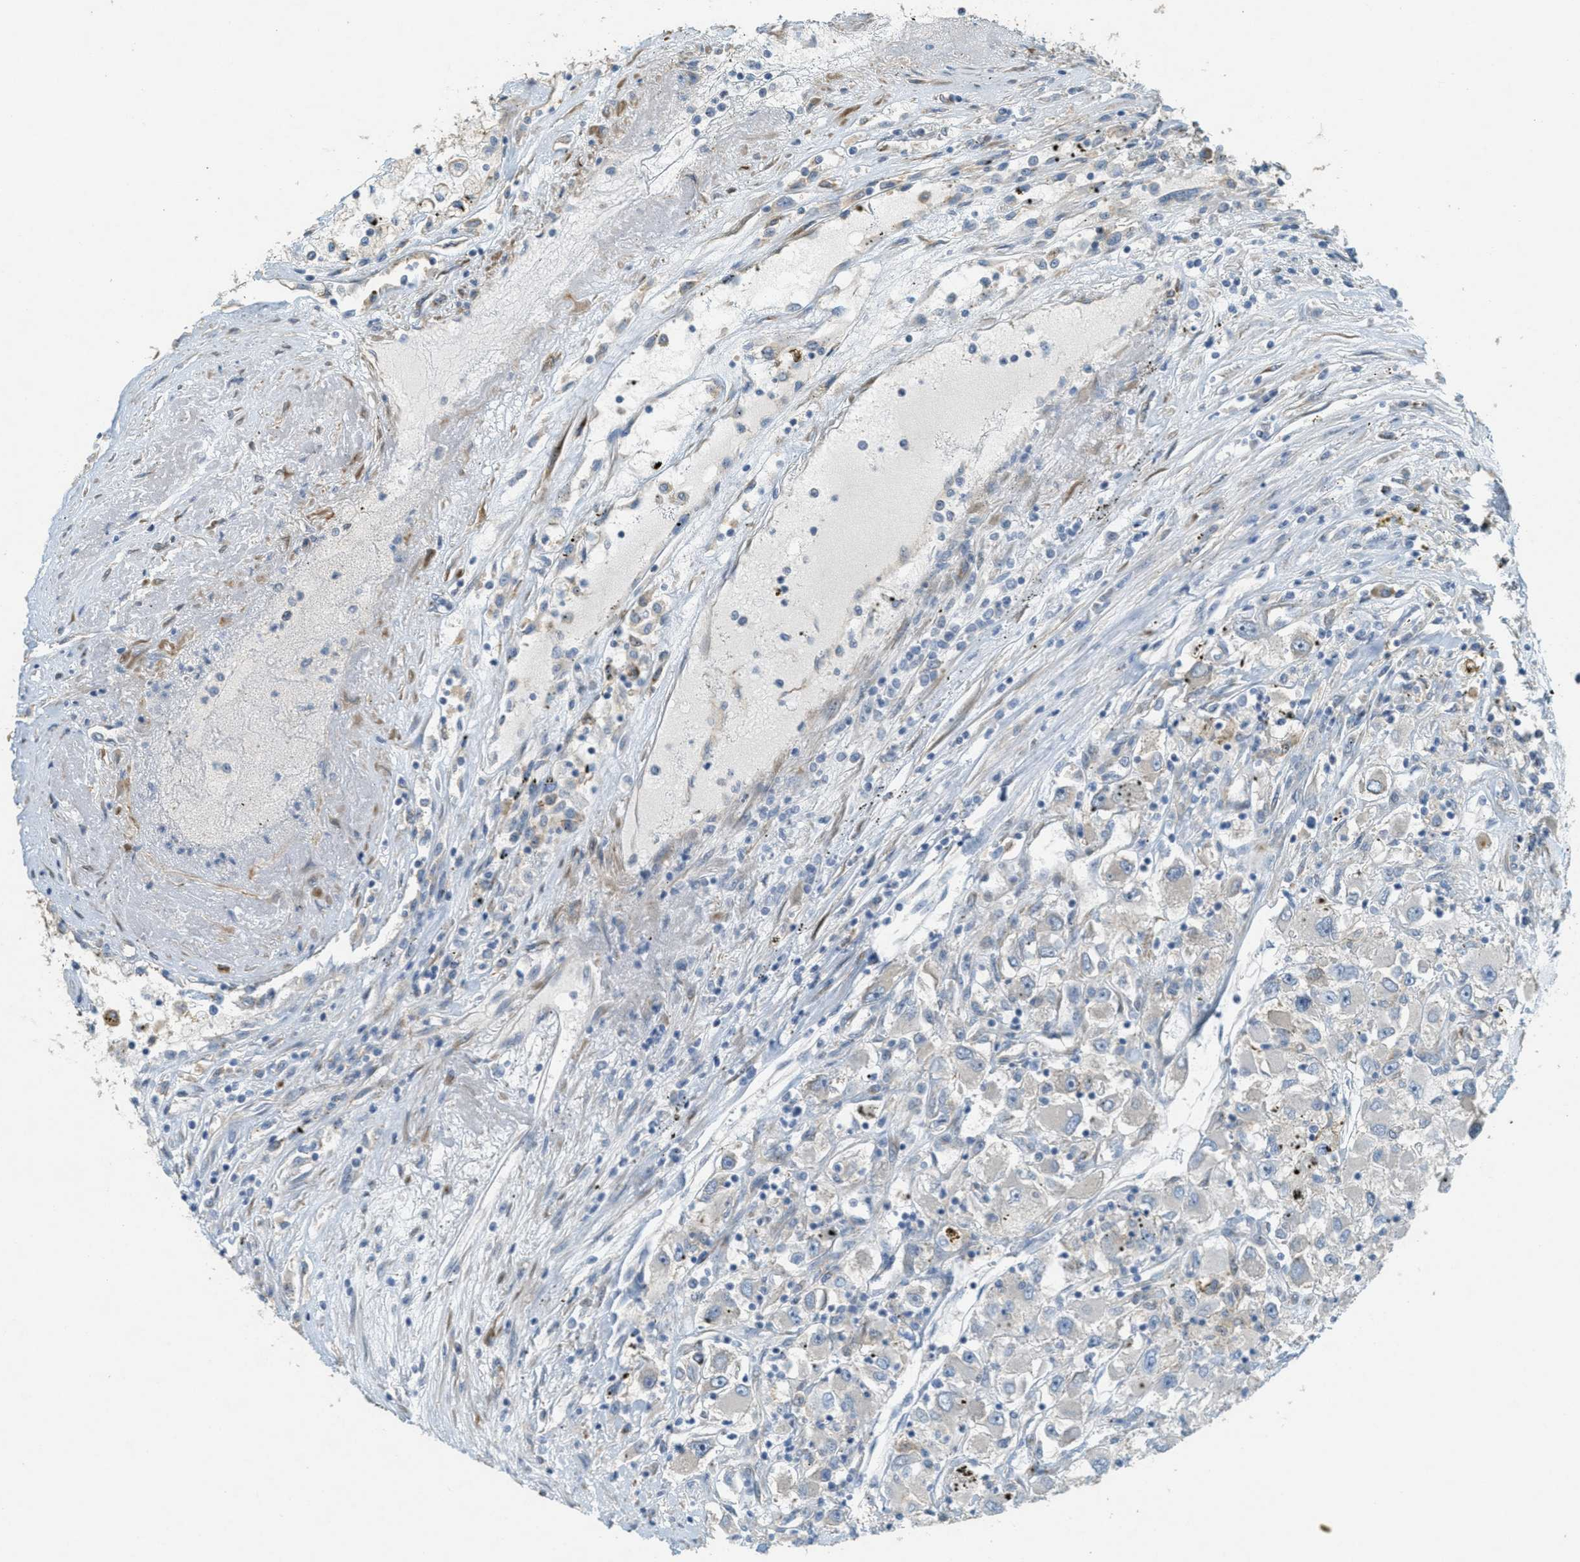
{"staining": {"intensity": "negative", "quantity": "none", "location": "none"}, "tissue": "renal cancer", "cell_type": "Tumor cells", "image_type": "cancer", "snomed": [{"axis": "morphology", "description": "Adenocarcinoma, NOS"}, {"axis": "topography", "description": "Kidney"}], "caption": "The immunohistochemistry histopathology image has no significant positivity in tumor cells of renal adenocarcinoma tissue.", "gene": "ADCY5", "patient": {"sex": "female", "age": 52}}